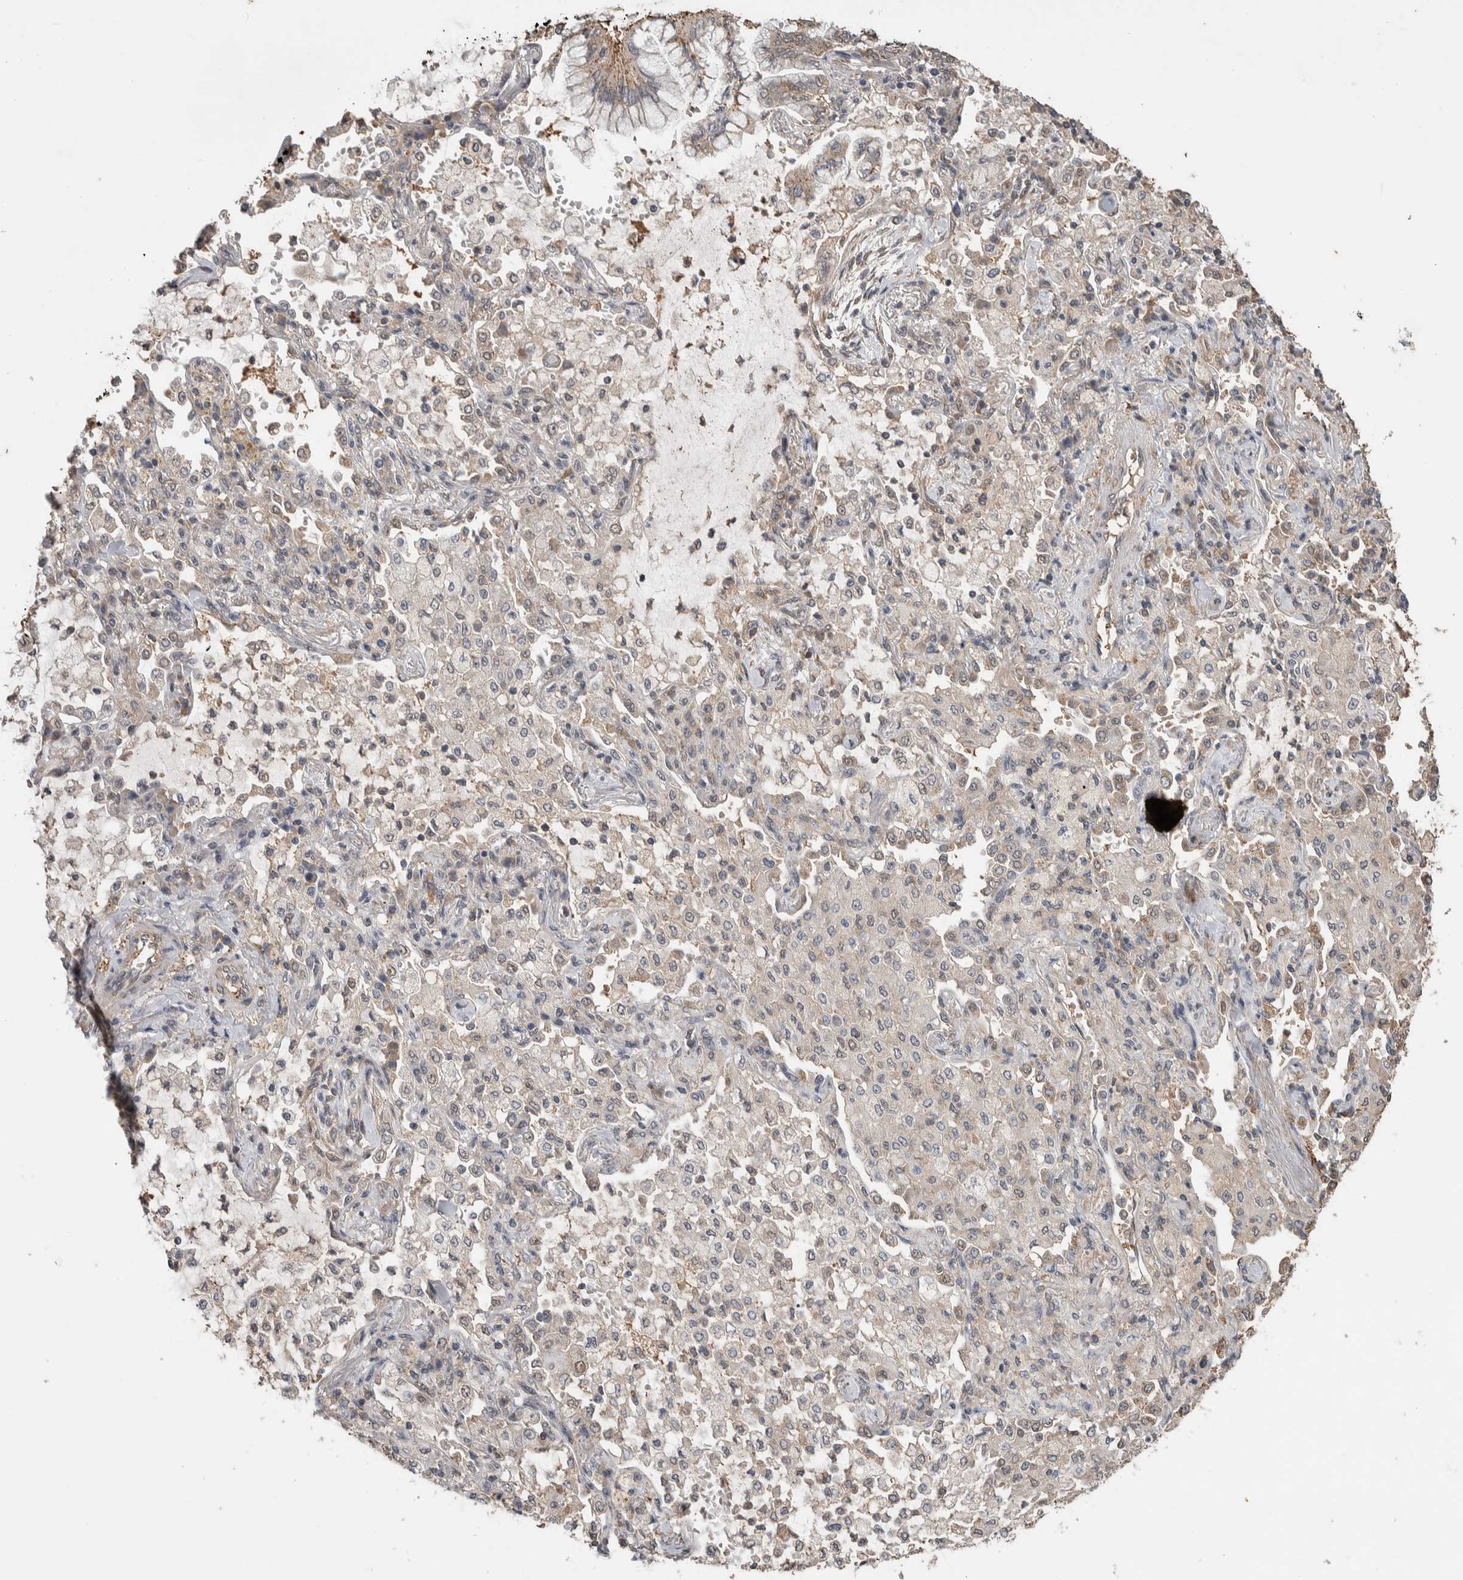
{"staining": {"intensity": "negative", "quantity": "none", "location": "none"}, "tissue": "lung cancer", "cell_type": "Tumor cells", "image_type": "cancer", "snomed": [{"axis": "morphology", "description": "Adenocarcinoma, NOS"}, {"axis": "topography", "description": "Lung"}], "caption": "Tumor cells are negative for brown protein staining in lung cancer (adenocarcinoma).", "gene": "DVL2", "patient": {"sex": "female", "age": 70}}